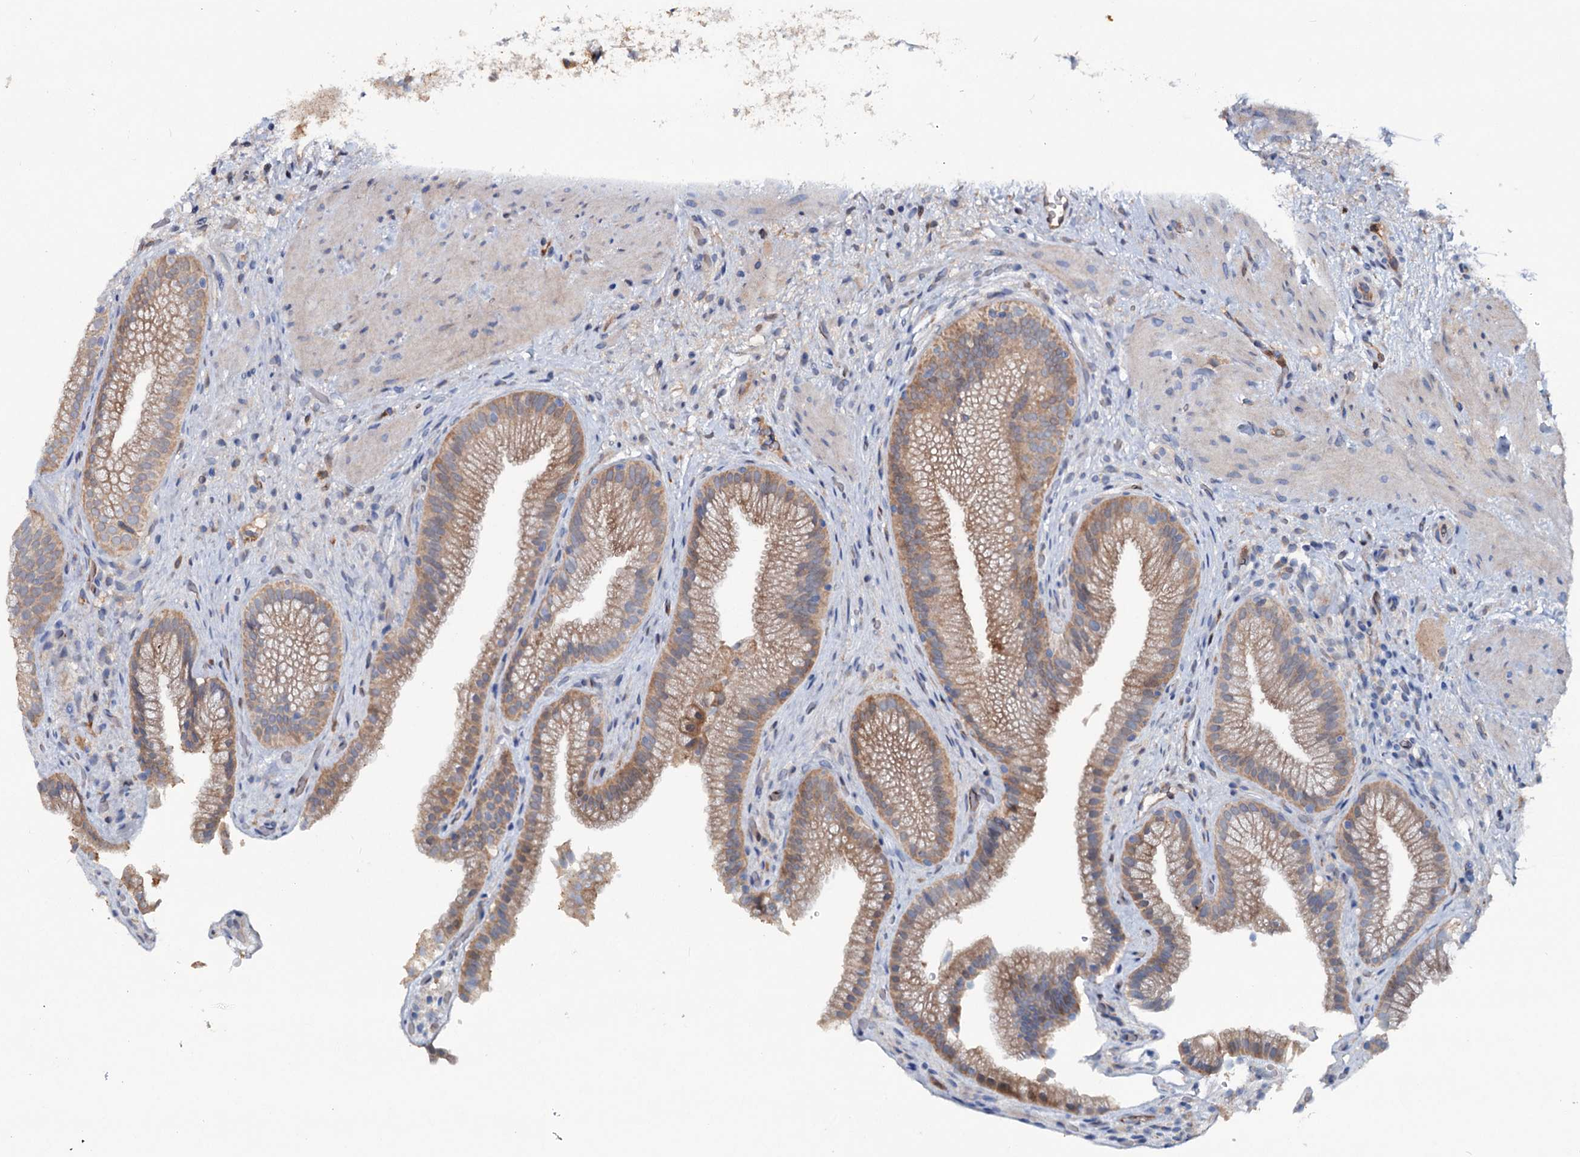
{"staining": {"intensity": "moderate", "quantity": ">75%", "location": "cytoplasmic/membranous"}, "tissue": "gallbladder", "cell_type": "Glandular cells", "image_type": "normal", "snomed": [{"axis": "morphology", "description": "Normal tissue, NOS"}, {"axis": "morphology", "description": "Inflammation, NOS"}, {"axis": "topography", "description": "Gallbladder"}], "caption": "The photomicrograph exhibits immunohistochemical staining of unremarkable gallbladder. There is moderate cytoplasmic/membranous positivity is identified in approximately >75% of glandular cells. The staining was performed using DAB (3,3'-diaminobenzidine), with brown indicating positive protein expression. Nuclei are stained blue with hematoxylin.", "gene": "IL17RD", "patient": {"sex": "male", "age": 51}}